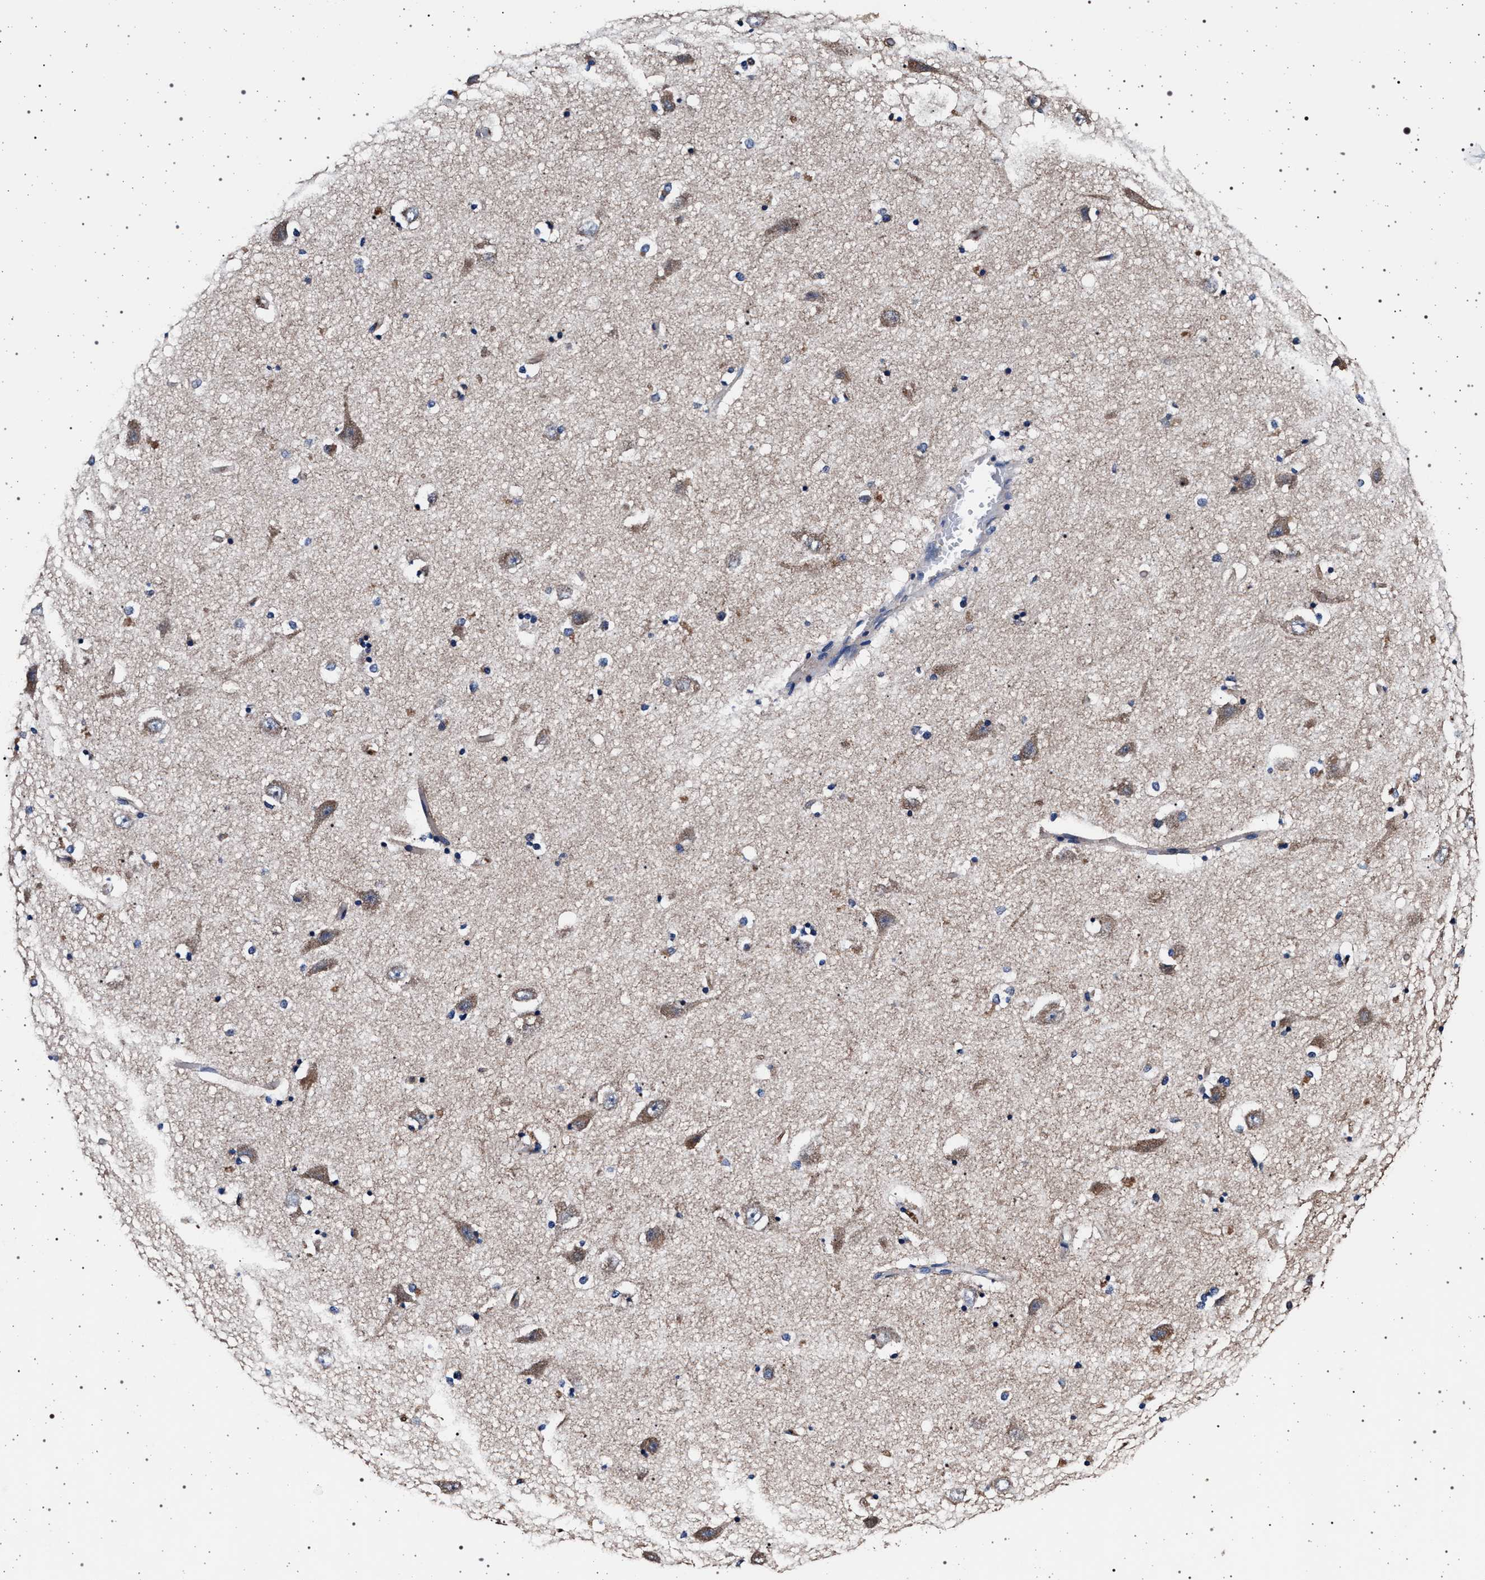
{"staining": {"intensity": "weak", "quantity": "<25%", "location": "cytoplasmic/membranous"}, "tissue": "hippocampus", "cell_type": "Glial cells", "image_type": "normal", "snomed": [{"axis": "morphology", "description": "Normal tissue, NOS"}, {"axis": "topography", "description": "Hippocampus"}], "caption": "A histopathology image of hippocampus stained for a protein shows no brown staining in glial cells.", "gene": "MAP3K2", "patient": {"sex": "male", "age": 45}}